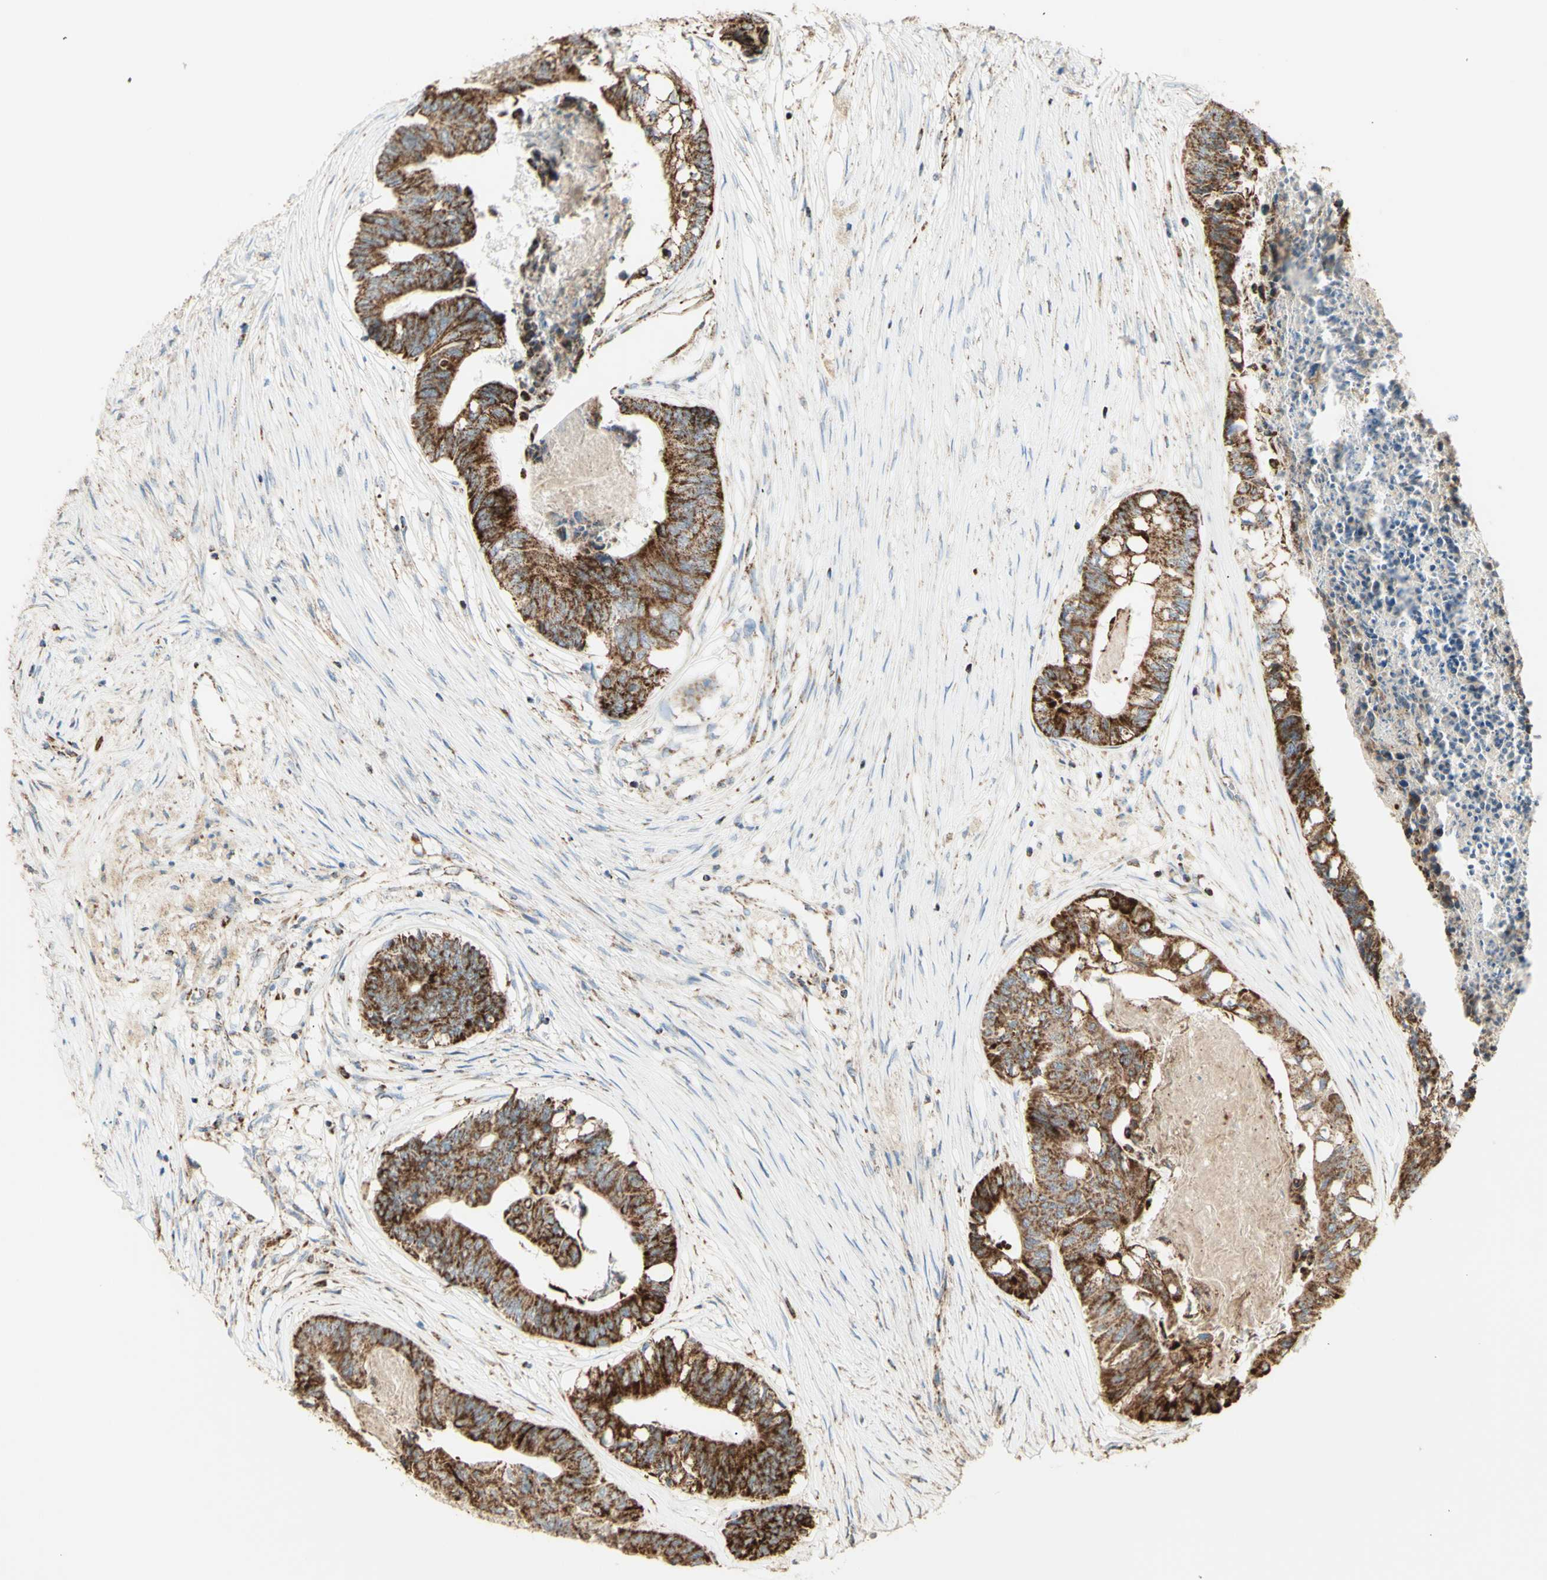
{"staining": {"intensity": "strong", "quantity": ">75%", "location": "cytoplasmic/membranous"}, "tissue": "colorectal cancer", "cell_type": "Tumor cells", "image_type": "cancer", "snomed": [{"axis": "morphology", "description": "Adenocarcinoma, NOS"}, {"axis": "topography", "description": "Rectum"}], "caption": "The micrograph demonstrates staining of colorectal cancer (adenocarcinoma), revealing strong cytoplasmic/membranous protein staining (brown color) within tumor cells.", "gene": "LETM1", "patient": {"sex": "male", "age": 63}}